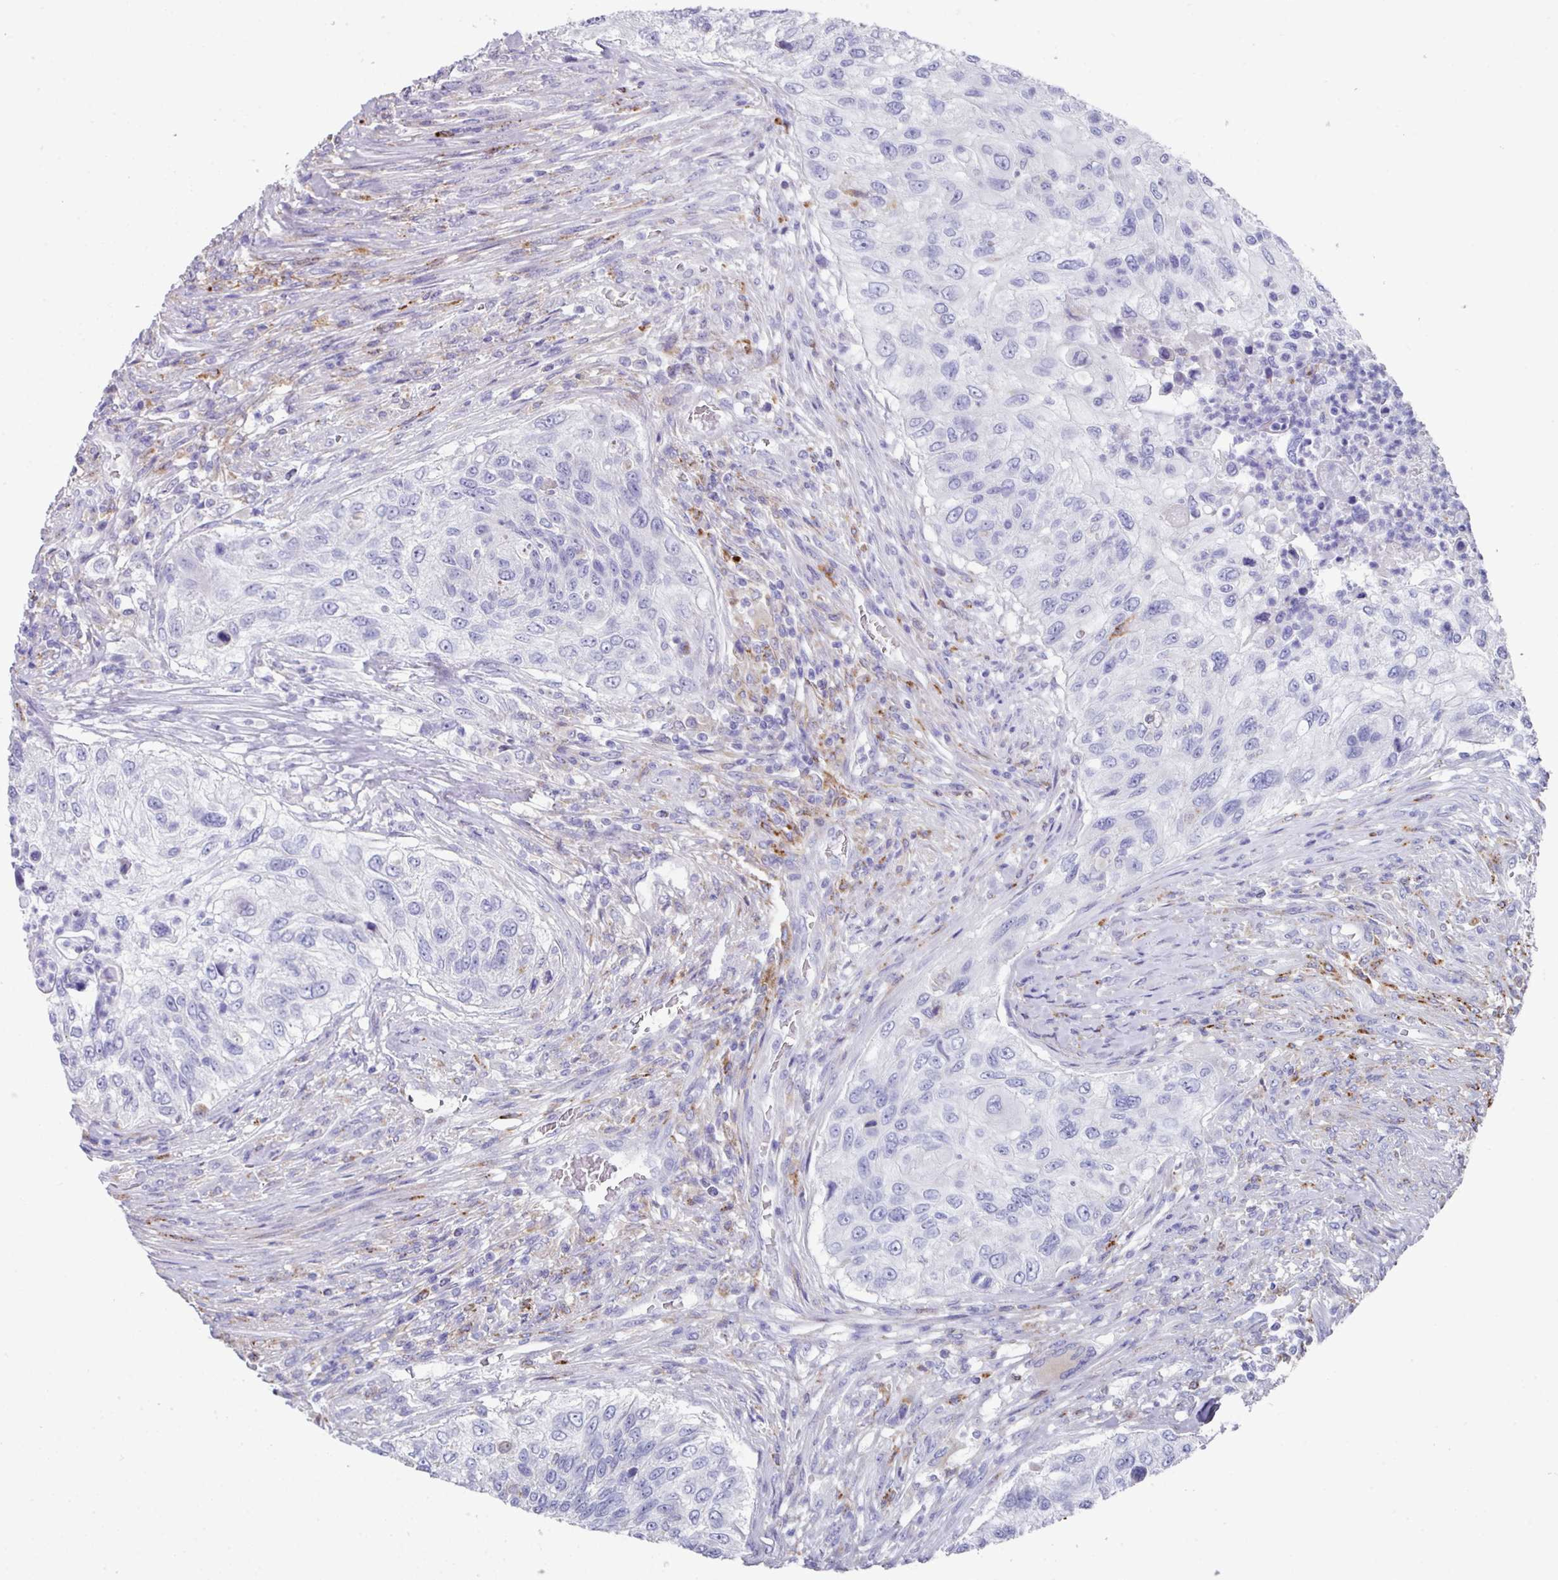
{"staining": {"intensity": "negative", "quantity": "none", "location": "none"}, "tissue": "urothelial cancer", "cell_type": "Tumor cells", "image_type": "cancer", "snomed": [{"axis": "morphology", "description": "Urothelial carcinoma, High grade"}, {"axis": "topography", "description": "Urinary bladder"}], "caption": "High magnification brightfield microscopy of high-grade urothelial carcinoma stained with DAB (3,3'-diaminobenzidine) (brown) and counterstained with hematoxylin (blue): tumor cells show no significant positivity.", "gene": "CPVL", "patient": {"sex": "female", "age": 60}}